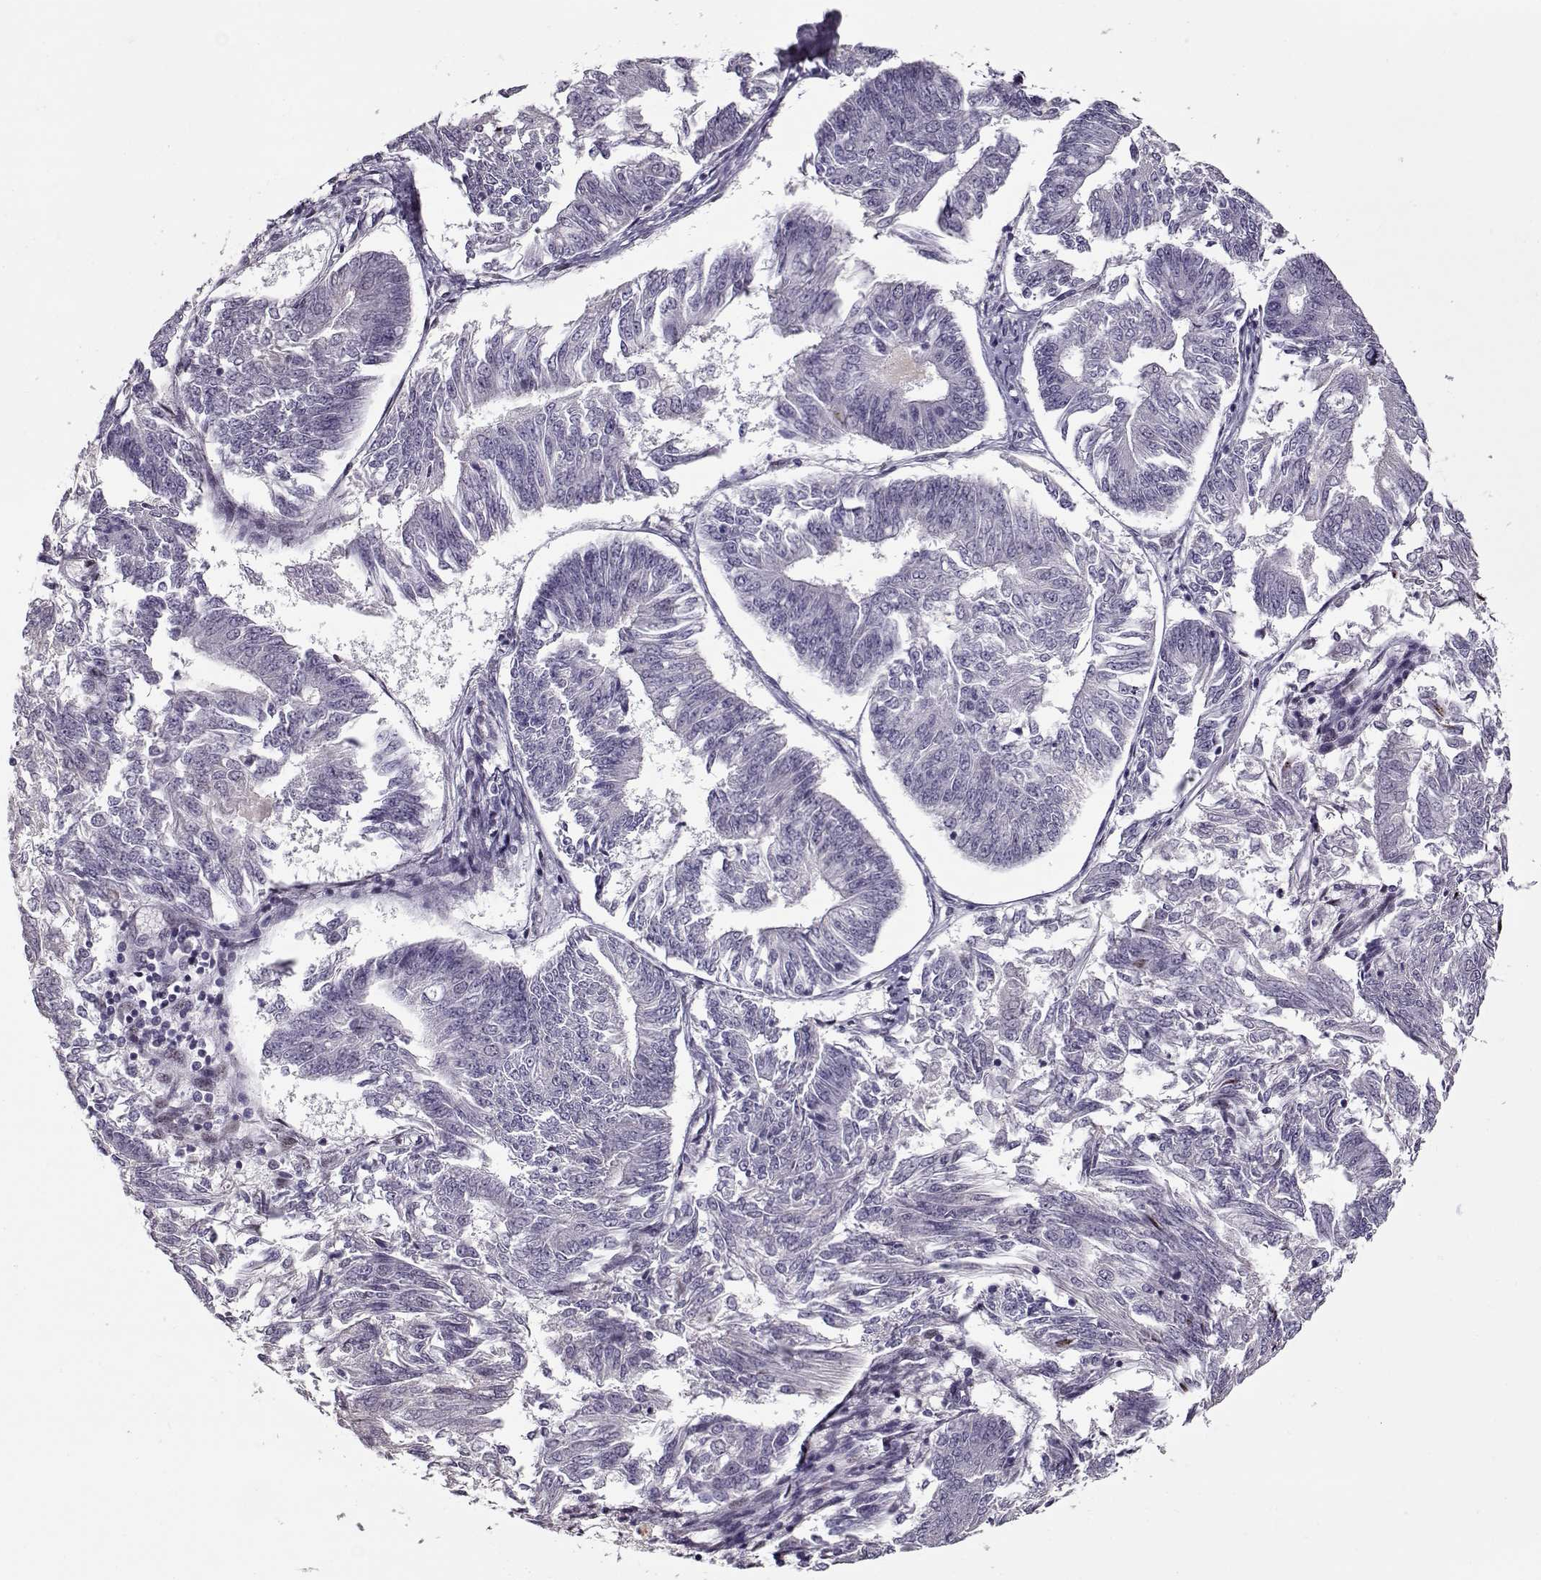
{"staining": {"intensity": "negative", "quantity": "none", "location": "none"}, "tissue": "endometrial cancer", "cell_type": "Tumor cells", "image_type": "cancer", "snomed": [{"axis": "morphology", "description": "Adenocarcinoma, NOS"}, {"axis": "topography", "description": "Endometrium"}], "caption": "Histopathology image shows no protein positivity in tumor cells of endometrial cancer tissue.", "gene": "PRMT8", "patient": {"sex": "female", "age": 58}}